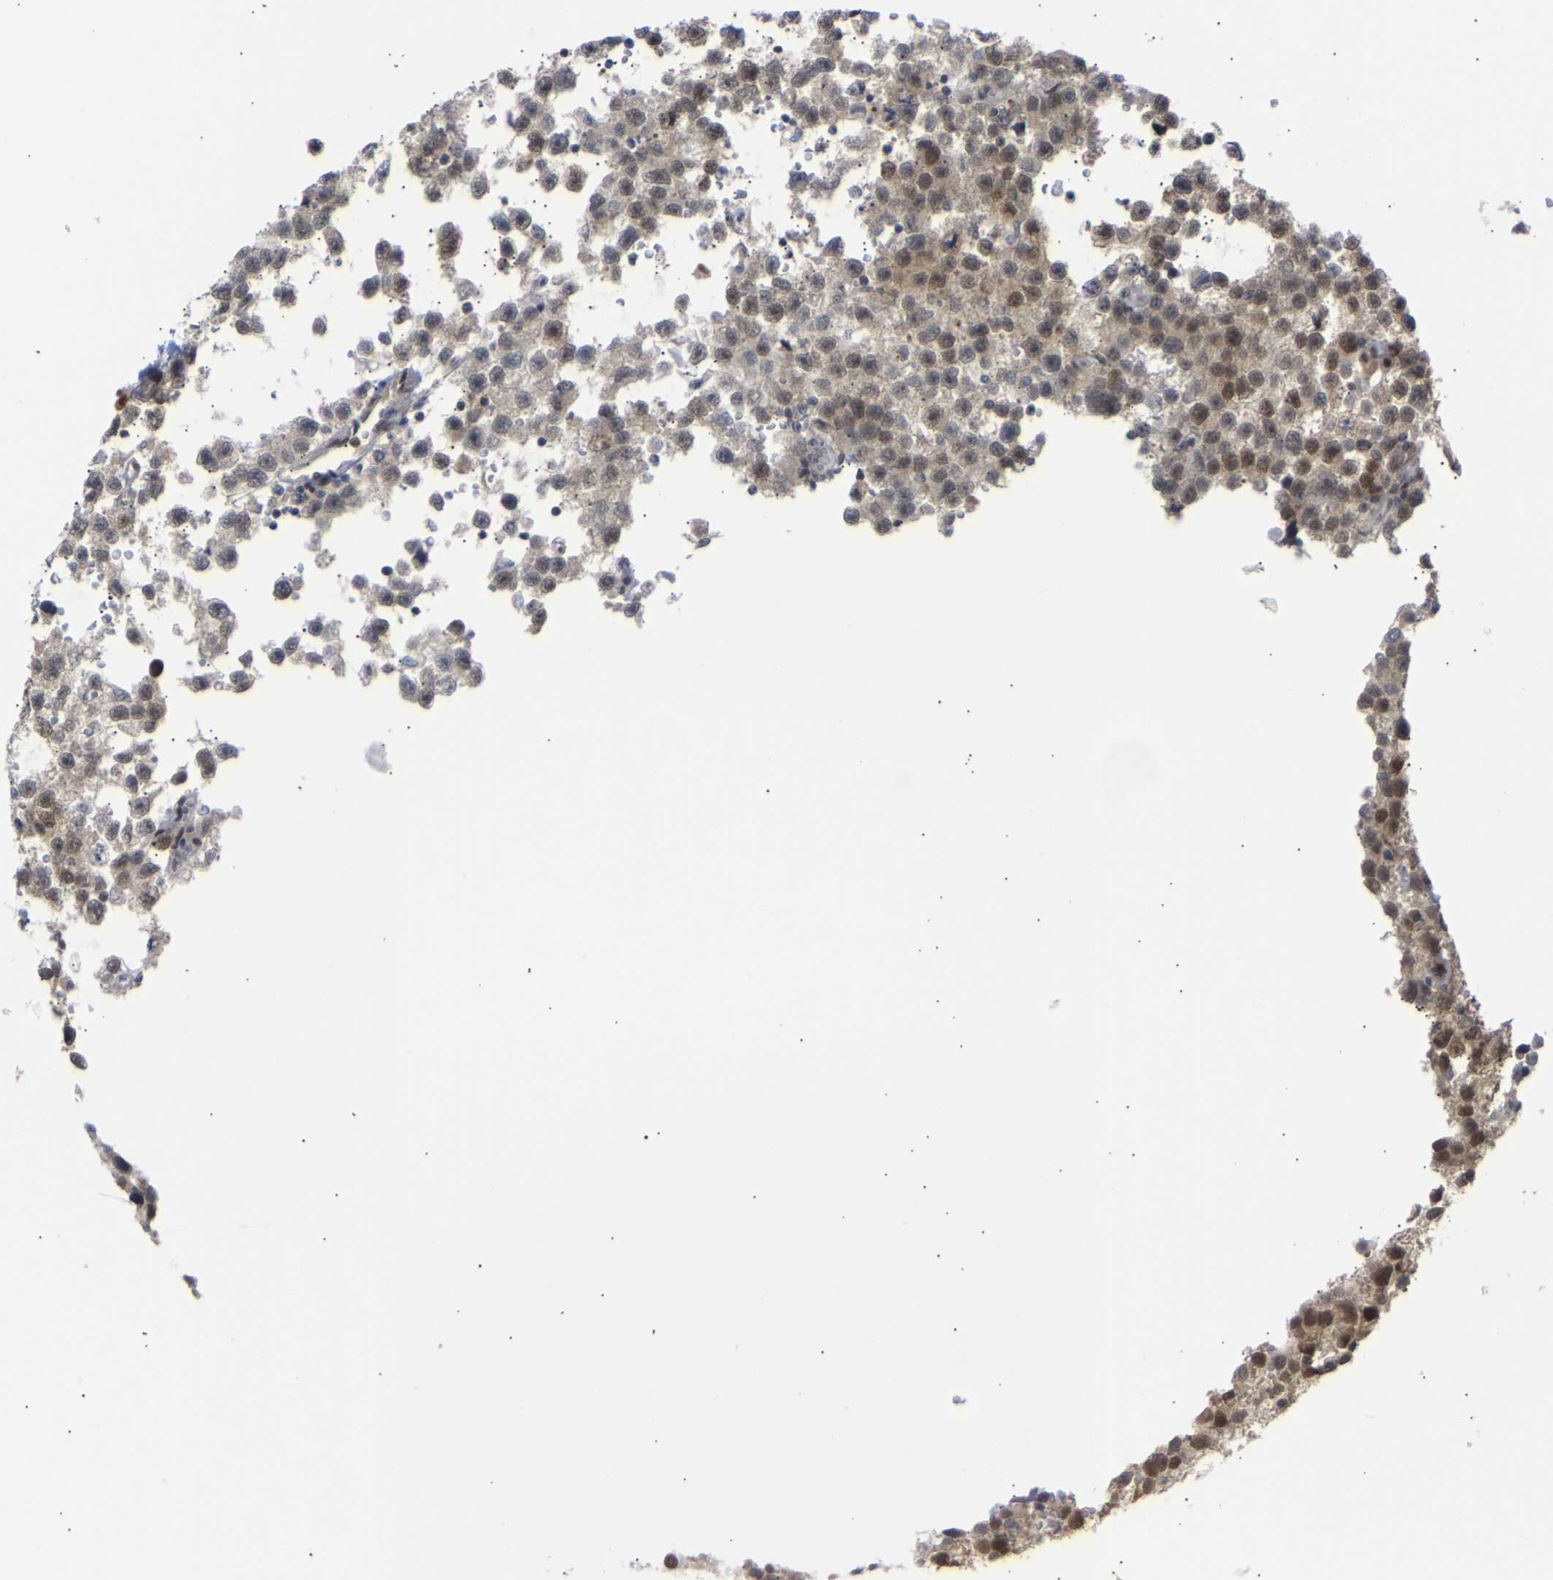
{"staining": {"intensity": "weak", "quantity": "<25%", "location": "nuclear"}, "tissue": "testis cancer", "cell_type": "Tumor cells", "image_type": "cancer", "snomed": [{"axis": "morphology", "description": "Seminoma, NOS"}, {"axis": "topography", "description": "Testis"}], "caption": "Tumor cells are negative for protein expression in human testis seminoma. (Stains: DAB immunohistochemistry (IHC) with hematoxylin counter stain, Microscopy: brightfield microscopy at high magnification).", "gene": "SSBP2", "patient": {"sex": "male", "age": 33}}